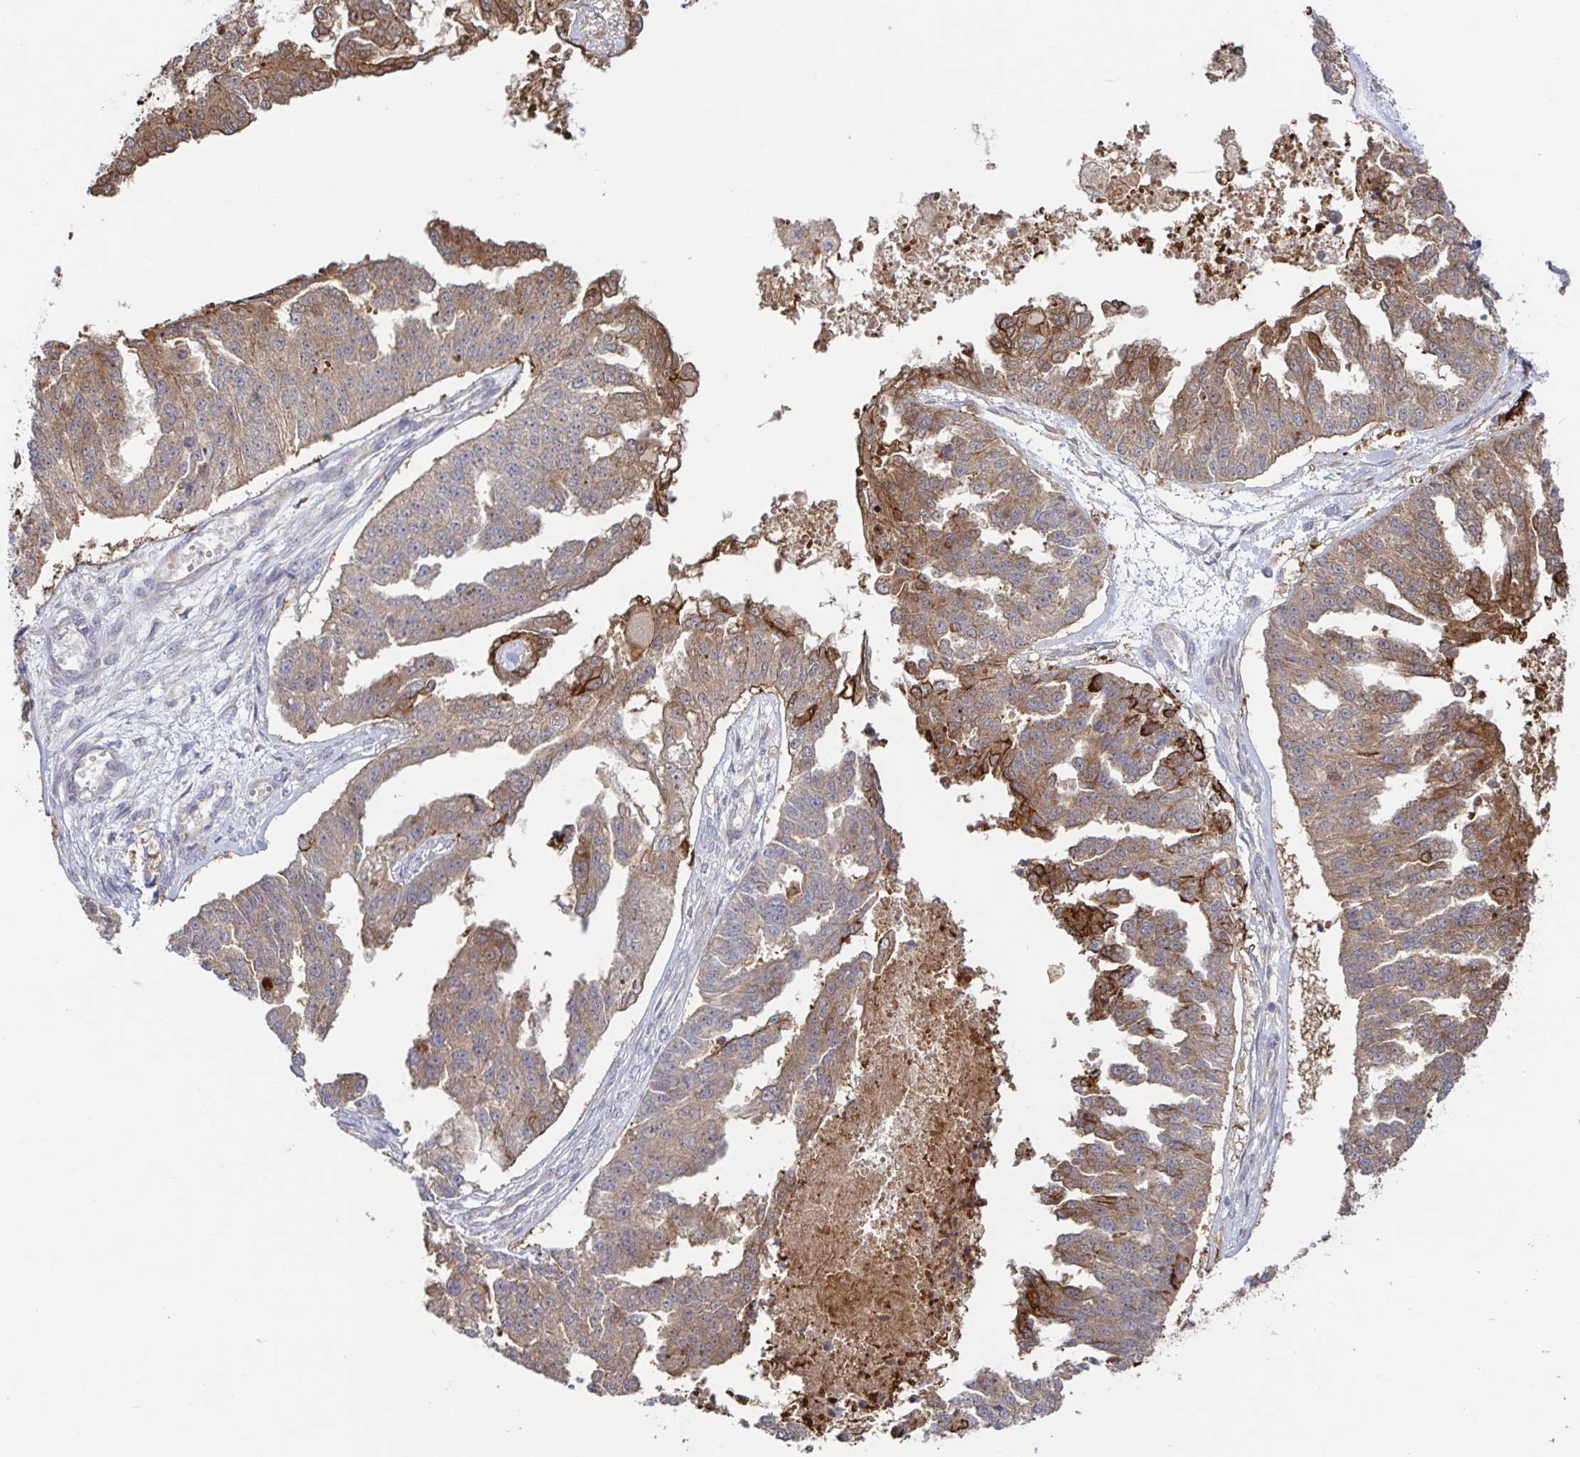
{"staining": {"intensity": "moderate", "quantity": "25%-75%", "location": "cytoplasmic/membranous"}, "tissue": "ovarian cancer", "cell_type": "Tumor cells", "image_type": "cancer", "snomed": [{"axis": "morphology", "description": "Cystadenocarcinoma, serous, NOS"}, {"axis": "topography", "description": "Ovary"}], "caption": "Ovarian serous cystadenocarcinoma stained with DAB (3,3'-diaminobenzidine) immunohistochemistry displays medium levels of moderate cytoplasmic/membranous expression in approximately 25%-75% of tumor cells.", "gene": "AACS", "patient": {"sex": "female", "age": 58}}